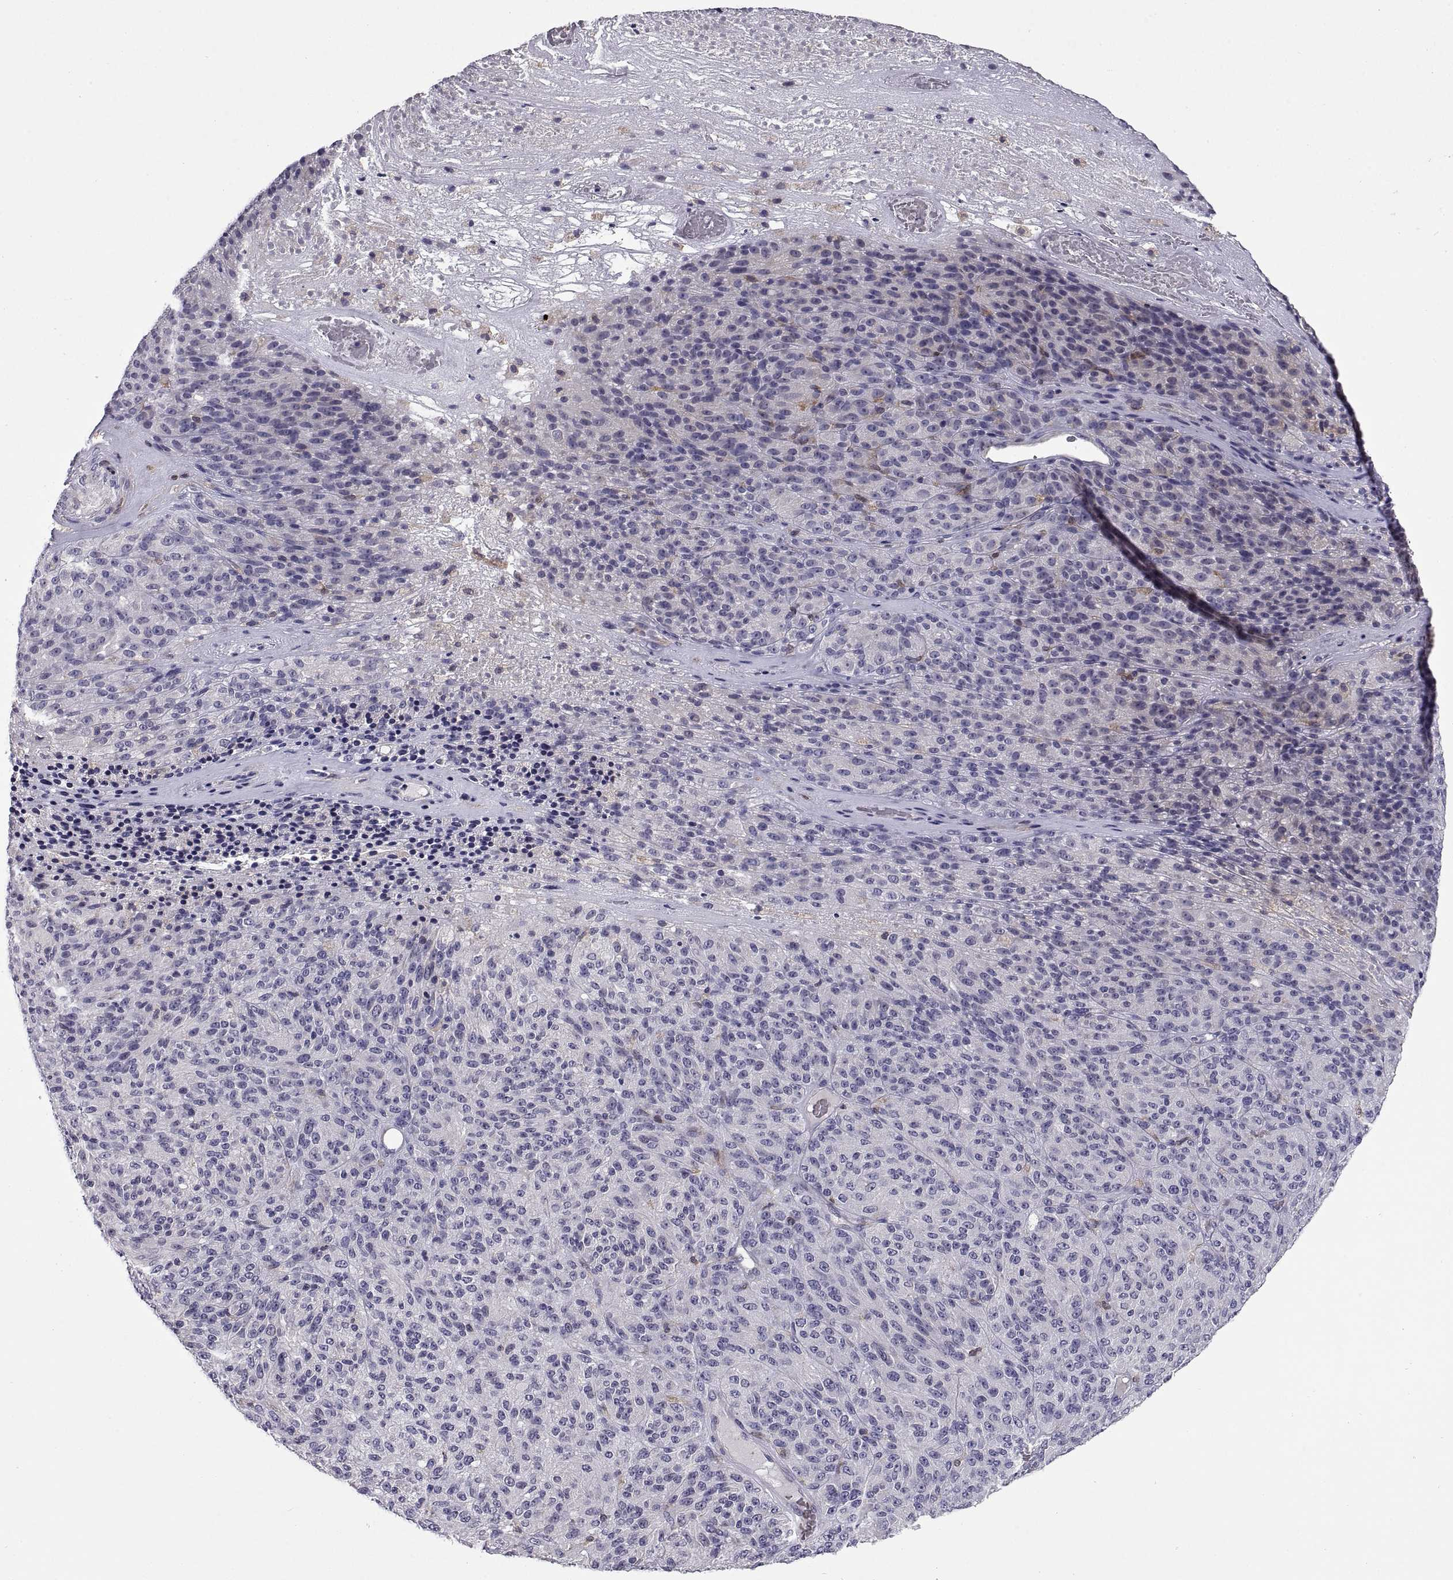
{"staining": {"intensity": "negative", "quantity": "none", "location": "none"}, "tissue": "melanoma", "cell_type": "Tumor cells", "image_type": "cancer", "snomed": [{"axis": "morphology", "description": "Malignant melanoma, Metastatic site"}, {"axis": "topography", "description": "Brain"}], "caption": "Tumor cells are negative for protein expression in human malignant melanoma (metastatic site).", "gene": "DOK3", "patient": {"sex": "female", "age": 56}}